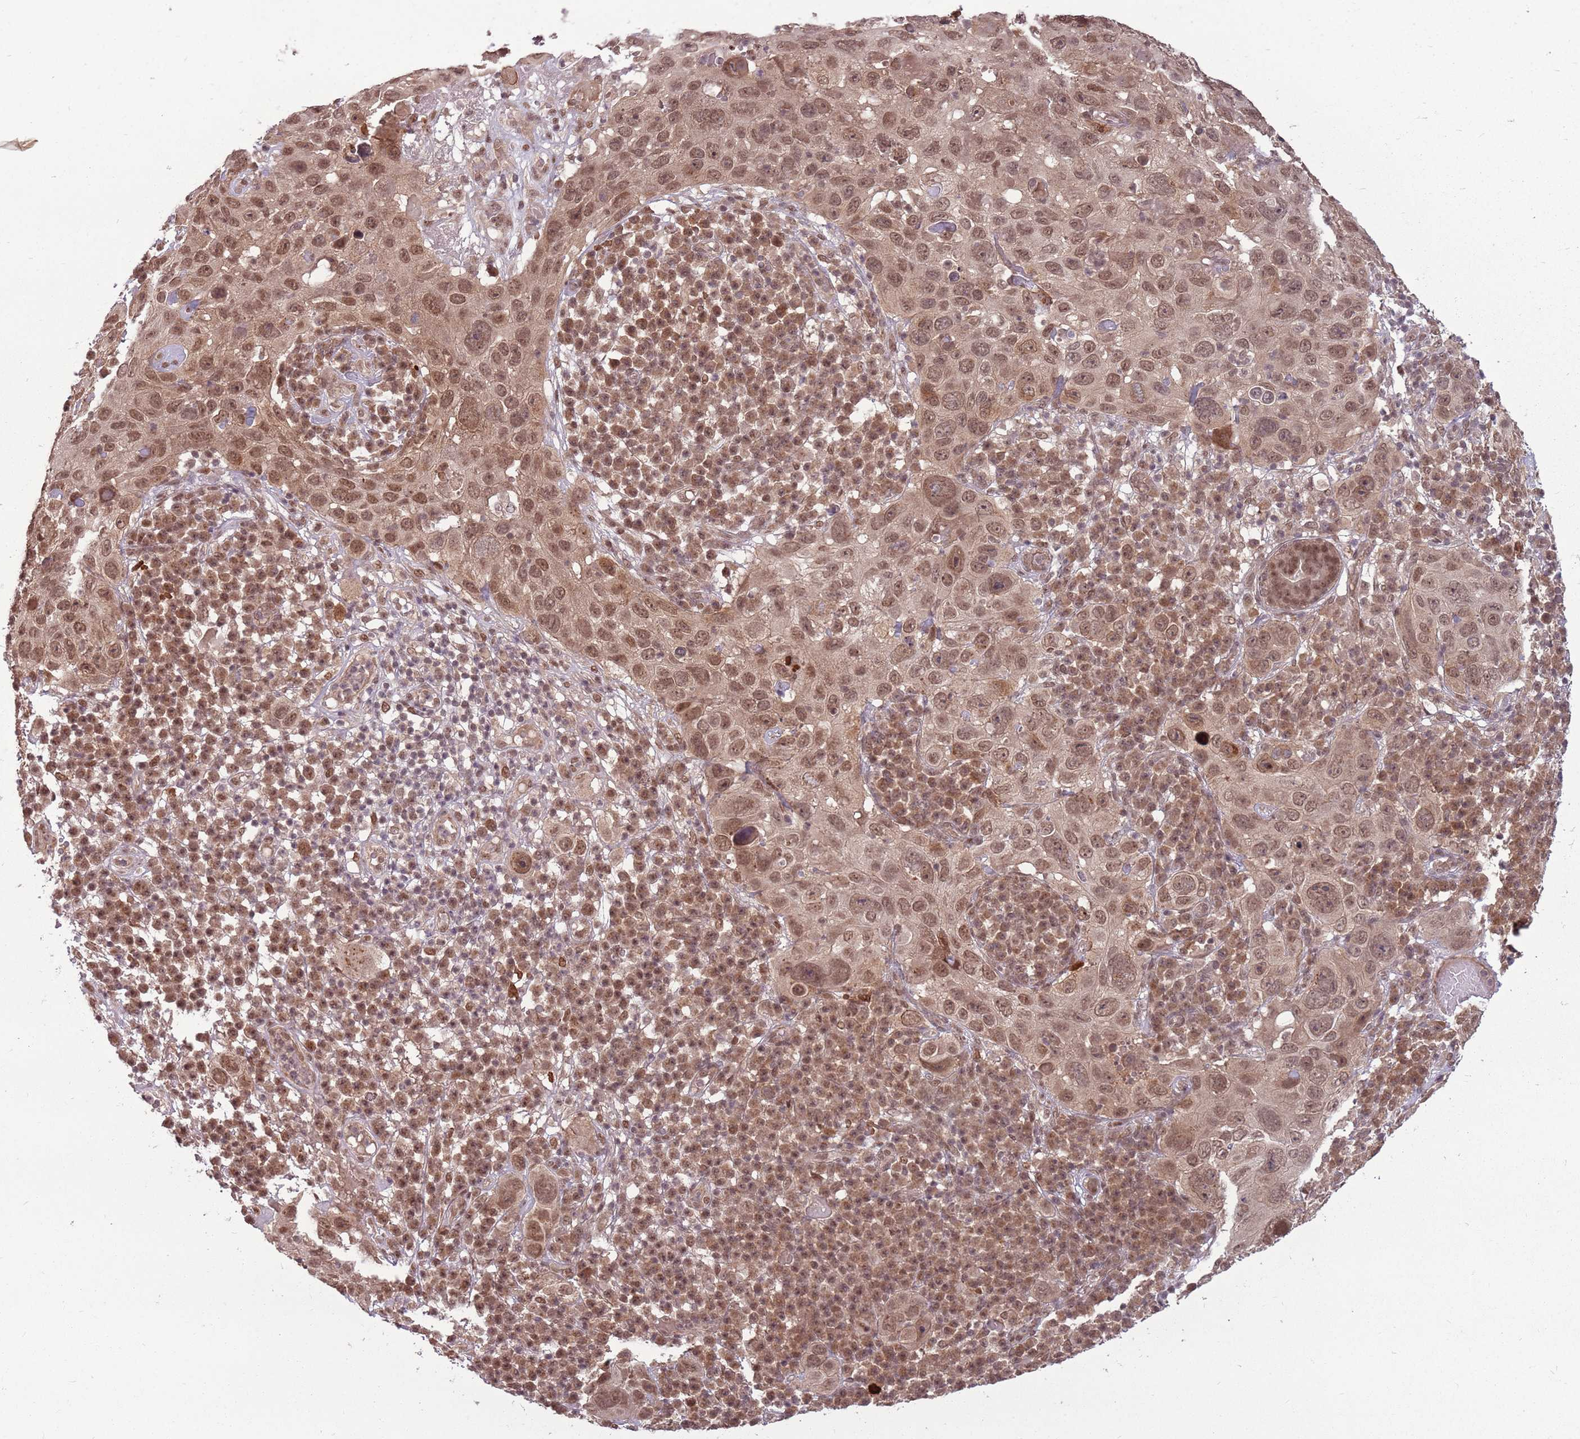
{"staining": {"intensity": "moderate", "quantity": ">75%", "location": "cytoplasmic/membranous,nuclear"}, "tissue": "skin cancer", "cell_type": "Tumor cells", "image_type": "cancer", "snomed": [{"axis": "morphology", "description": "Squamous cell carcinoma in situ, NOS"}, {"axis": "morphology", "description": "Squamous cell carcinoma, NOS"}, {"axis": "topography", "description": "Skin"}], "caption": "Skin squamous cell carcinoma in situ stained with DAB (3,3'-diaminobenzidine) immunohistochemistry (IHC) displays medium levels of moderate cytoplasmic/membranous and nuclear expression in about >75% of tumor cells.", "gene": "ADAMTS3", "patient": {"sex": "male", "age": 93}}